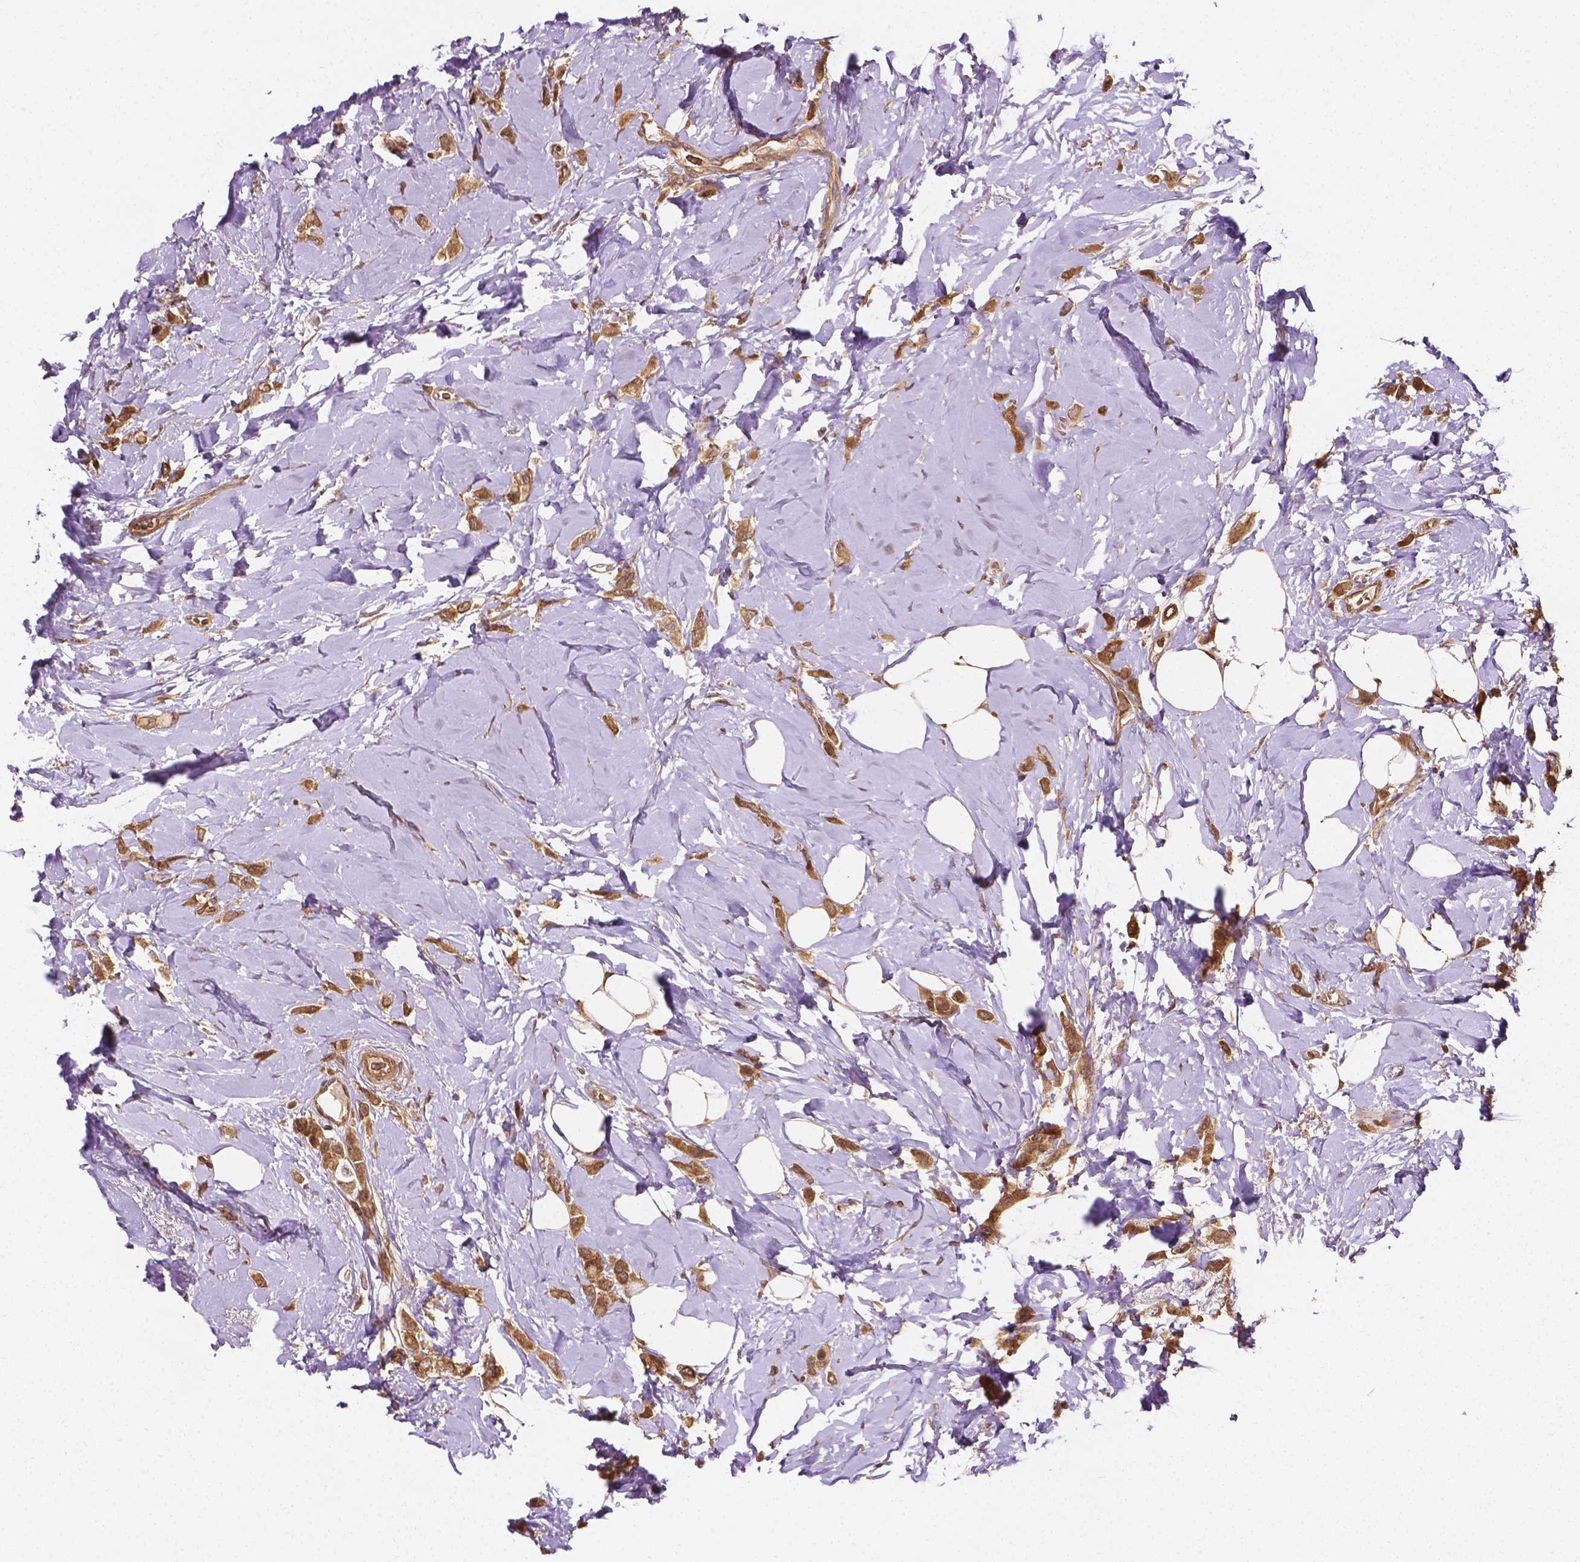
{"staining": {"intensity": "moderate", "quantity": ">75%", "location": "cytoplasmic/membranous,nuclear"}, "tissue": "breast cancer", "cell_type": "Tumor cells", "image_type": "cancer", "snomed": [{"axis": "morphology", "description": "Lobular carcinoma"}, {"axis": "topography", "description": "Breast"}], "caption": "This photomicrograph demonstrates breast lobular carcinoma stained with IHC to label a protein in brown. The cytoplasmic/membranous and nuclear of tumor cells show moderate positivity for the protein. Nuclei are counter-stained blue.", "gene": "YAP1", "patient": {"sex": "female", "age": 66}}